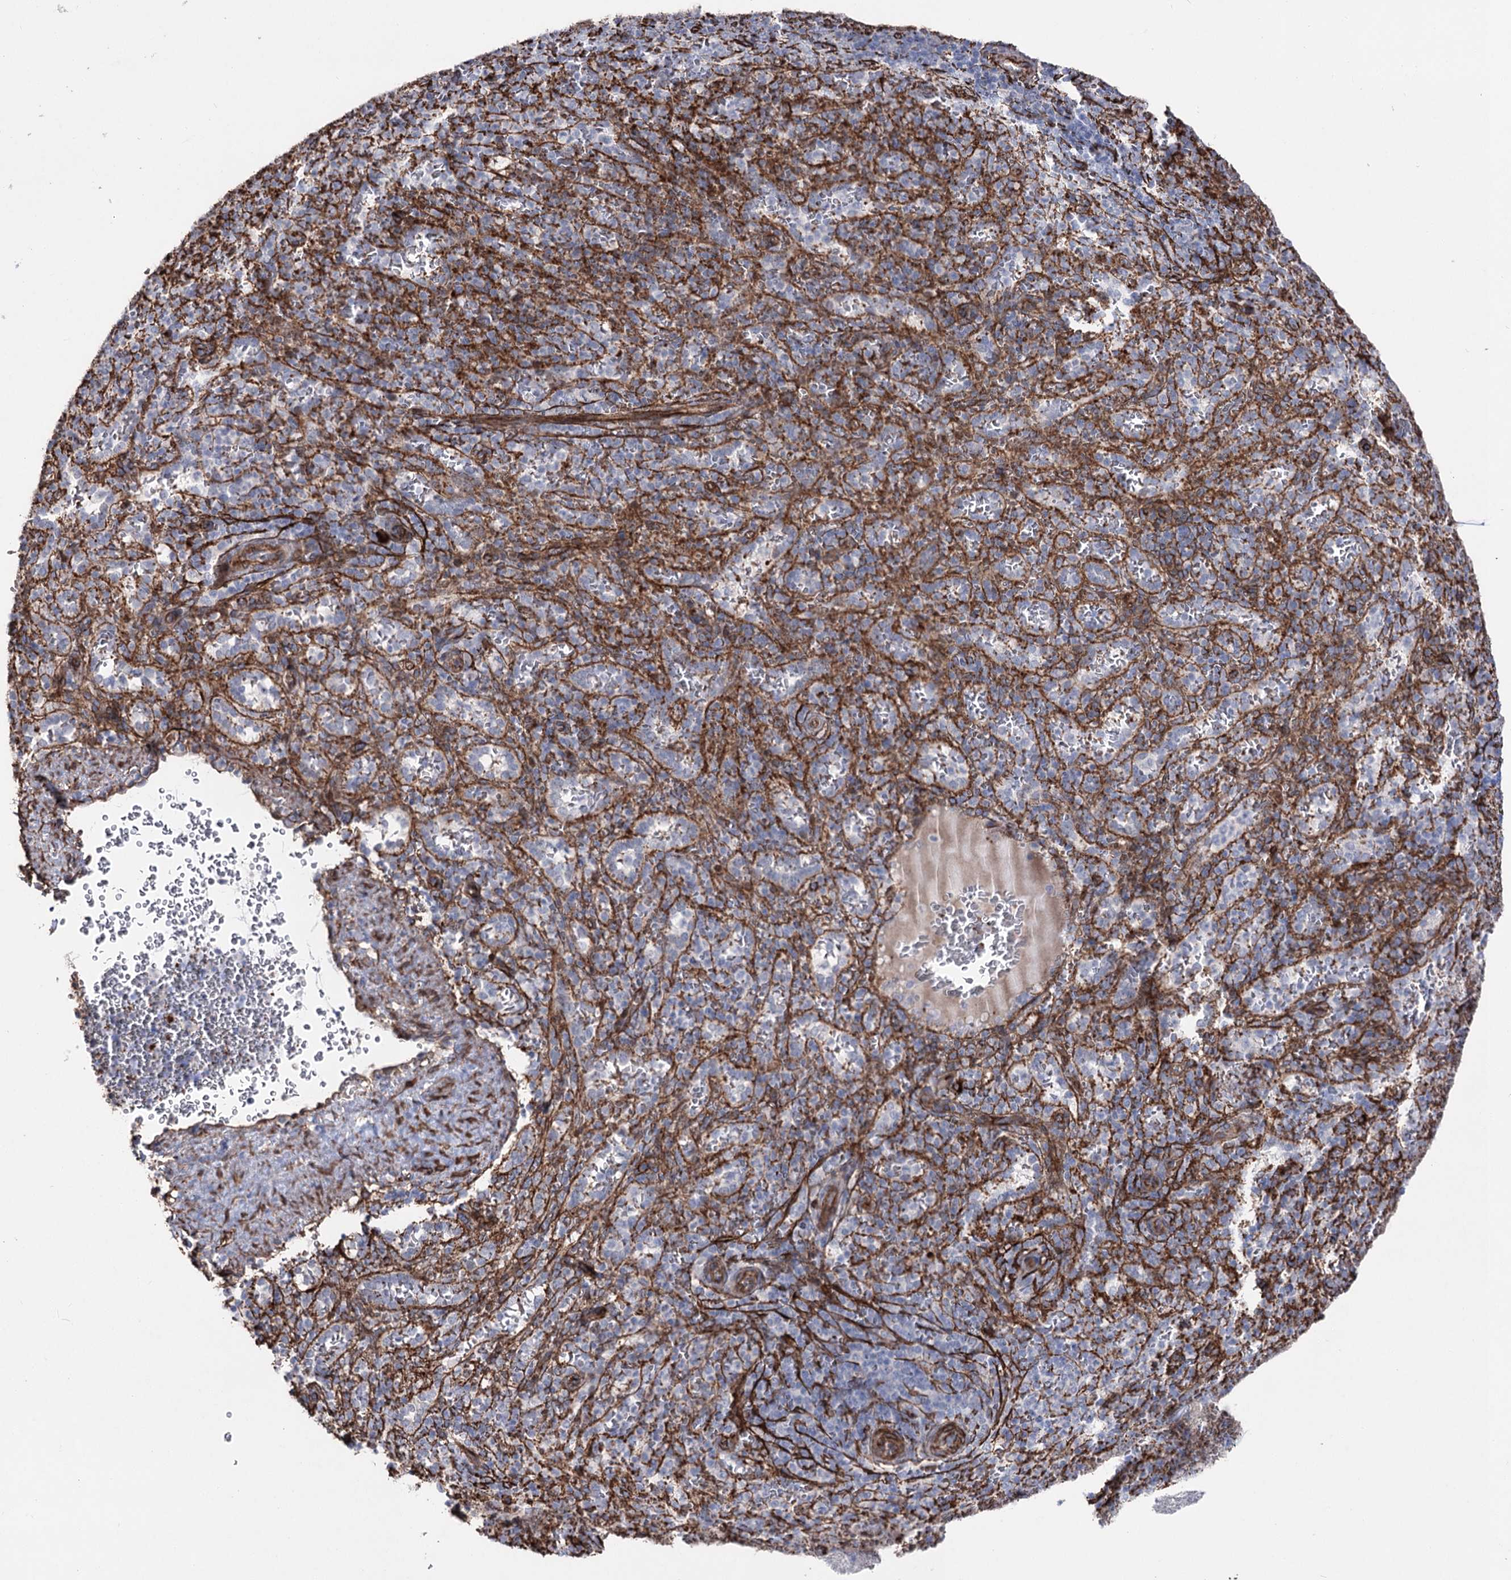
{"staining": {"intensity": "negative", "quantity": "none", "location": "none"}, "tissue": "spleen", "cell_type": "Cells in red pulp", "image_type": "normal", "snomed": [{"axis": "morphology", "description": "Normal tissue, NOS"}, {"axis": "topography", "description": "Spleen"}], "caption": "Cells in red pulp are negative for protein expression in normal human spleen. The staining was performed using DAB to visualize the protein expression in brown, while the nuclei were stained in blue with hematoxylin (Magnification: 20x).", "gene": "ARHGAP20", "patient": {"sex": "female", "age": 21}}